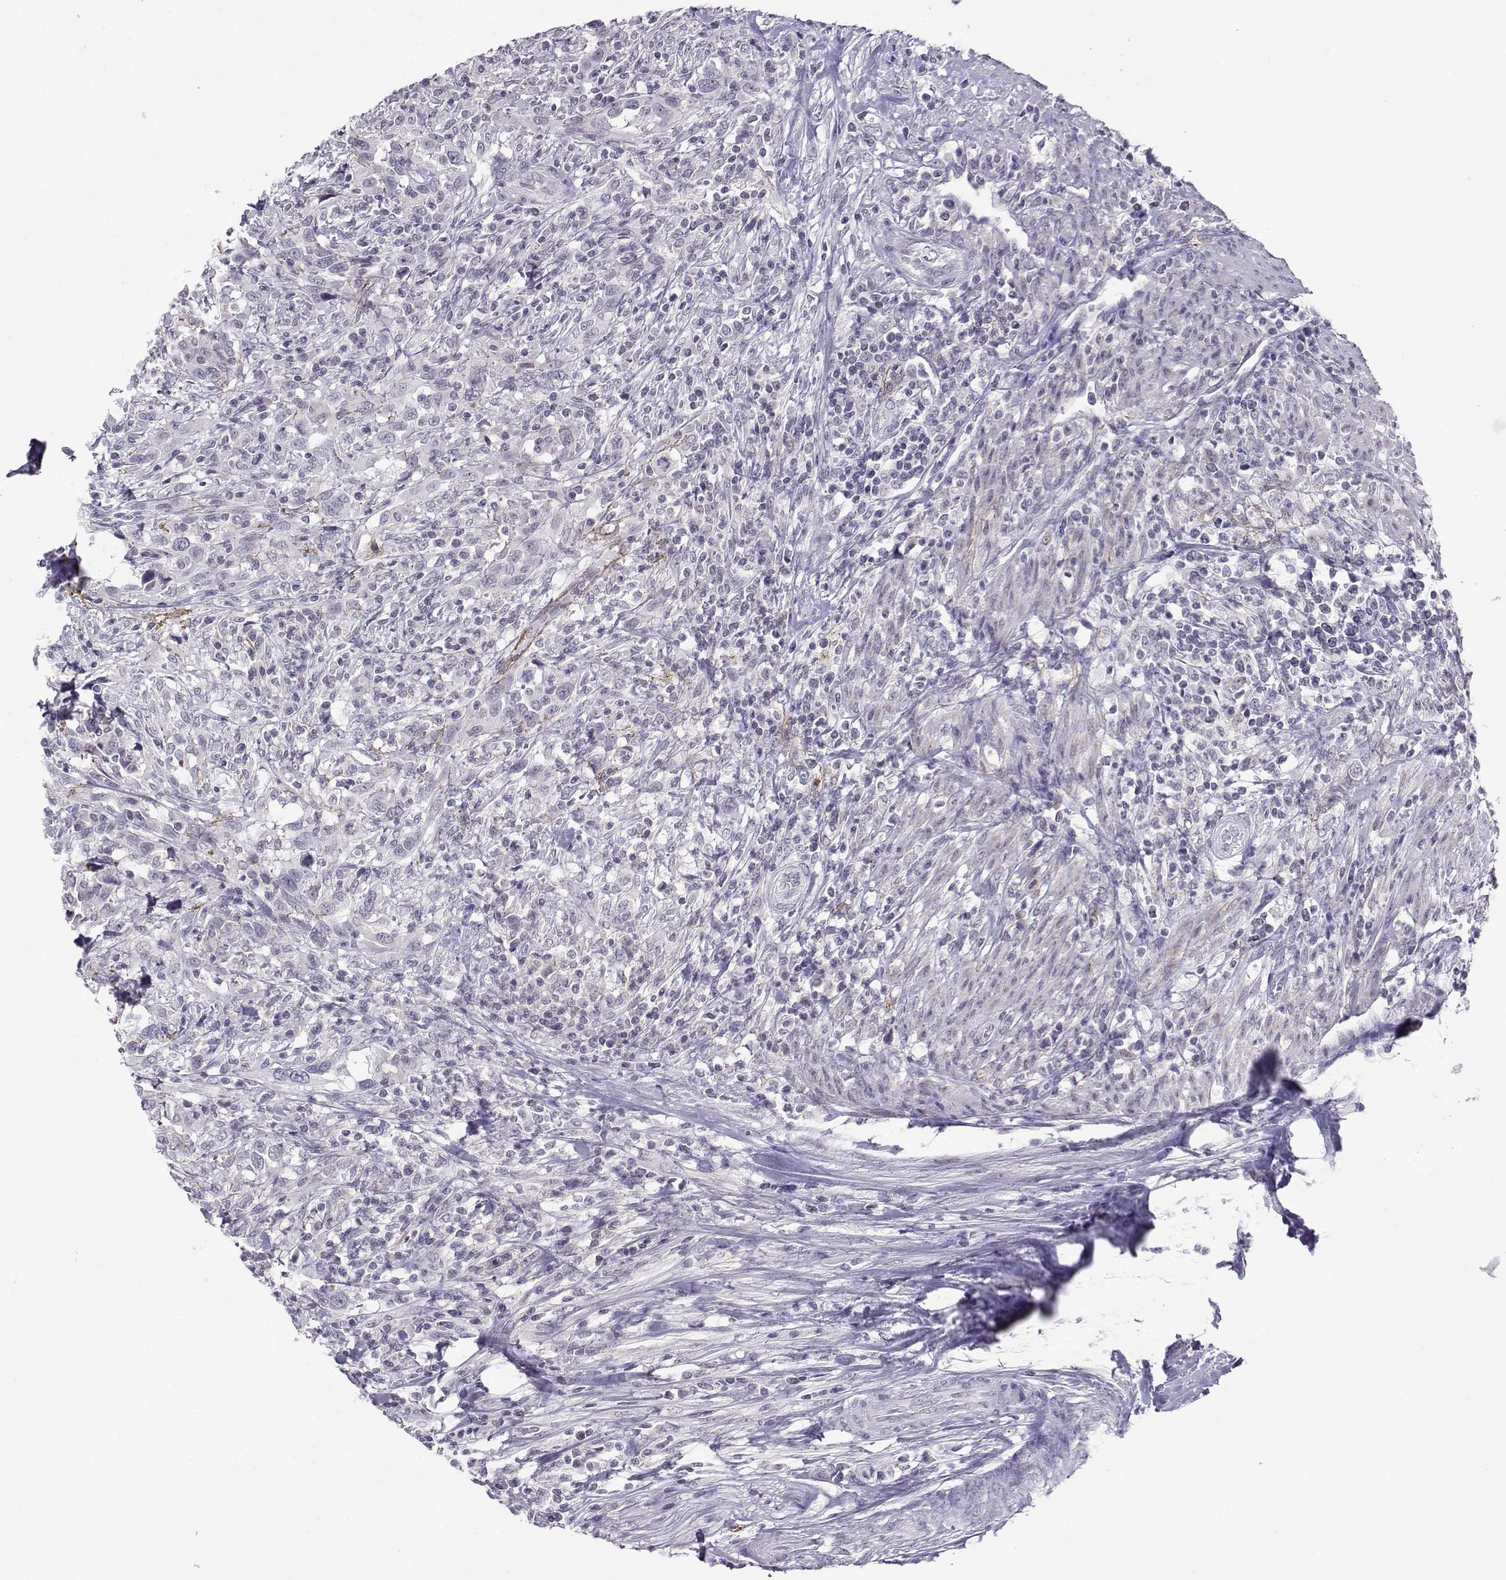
{"staining": {"intensity": "negative", "quantity": "none", "location": "none"}, "tissue": "urothelial cancer", "cell_type": "Tumor cells", "image_type": "cancer", "snomed": [{"axis": "morphology", "description": "Urothelial carcinoma, NOS"}, {"axis": "morphology", "description": "Urothelial carcinoma, High grade"}, {"axis": "topography", "description": "Urinary bladder"}], "caption": "IHC of urothelial cancer demonstrates no staining in tumor cells.", "gene": "LHX1", "patient": {"sex": "female", "age": 64}}